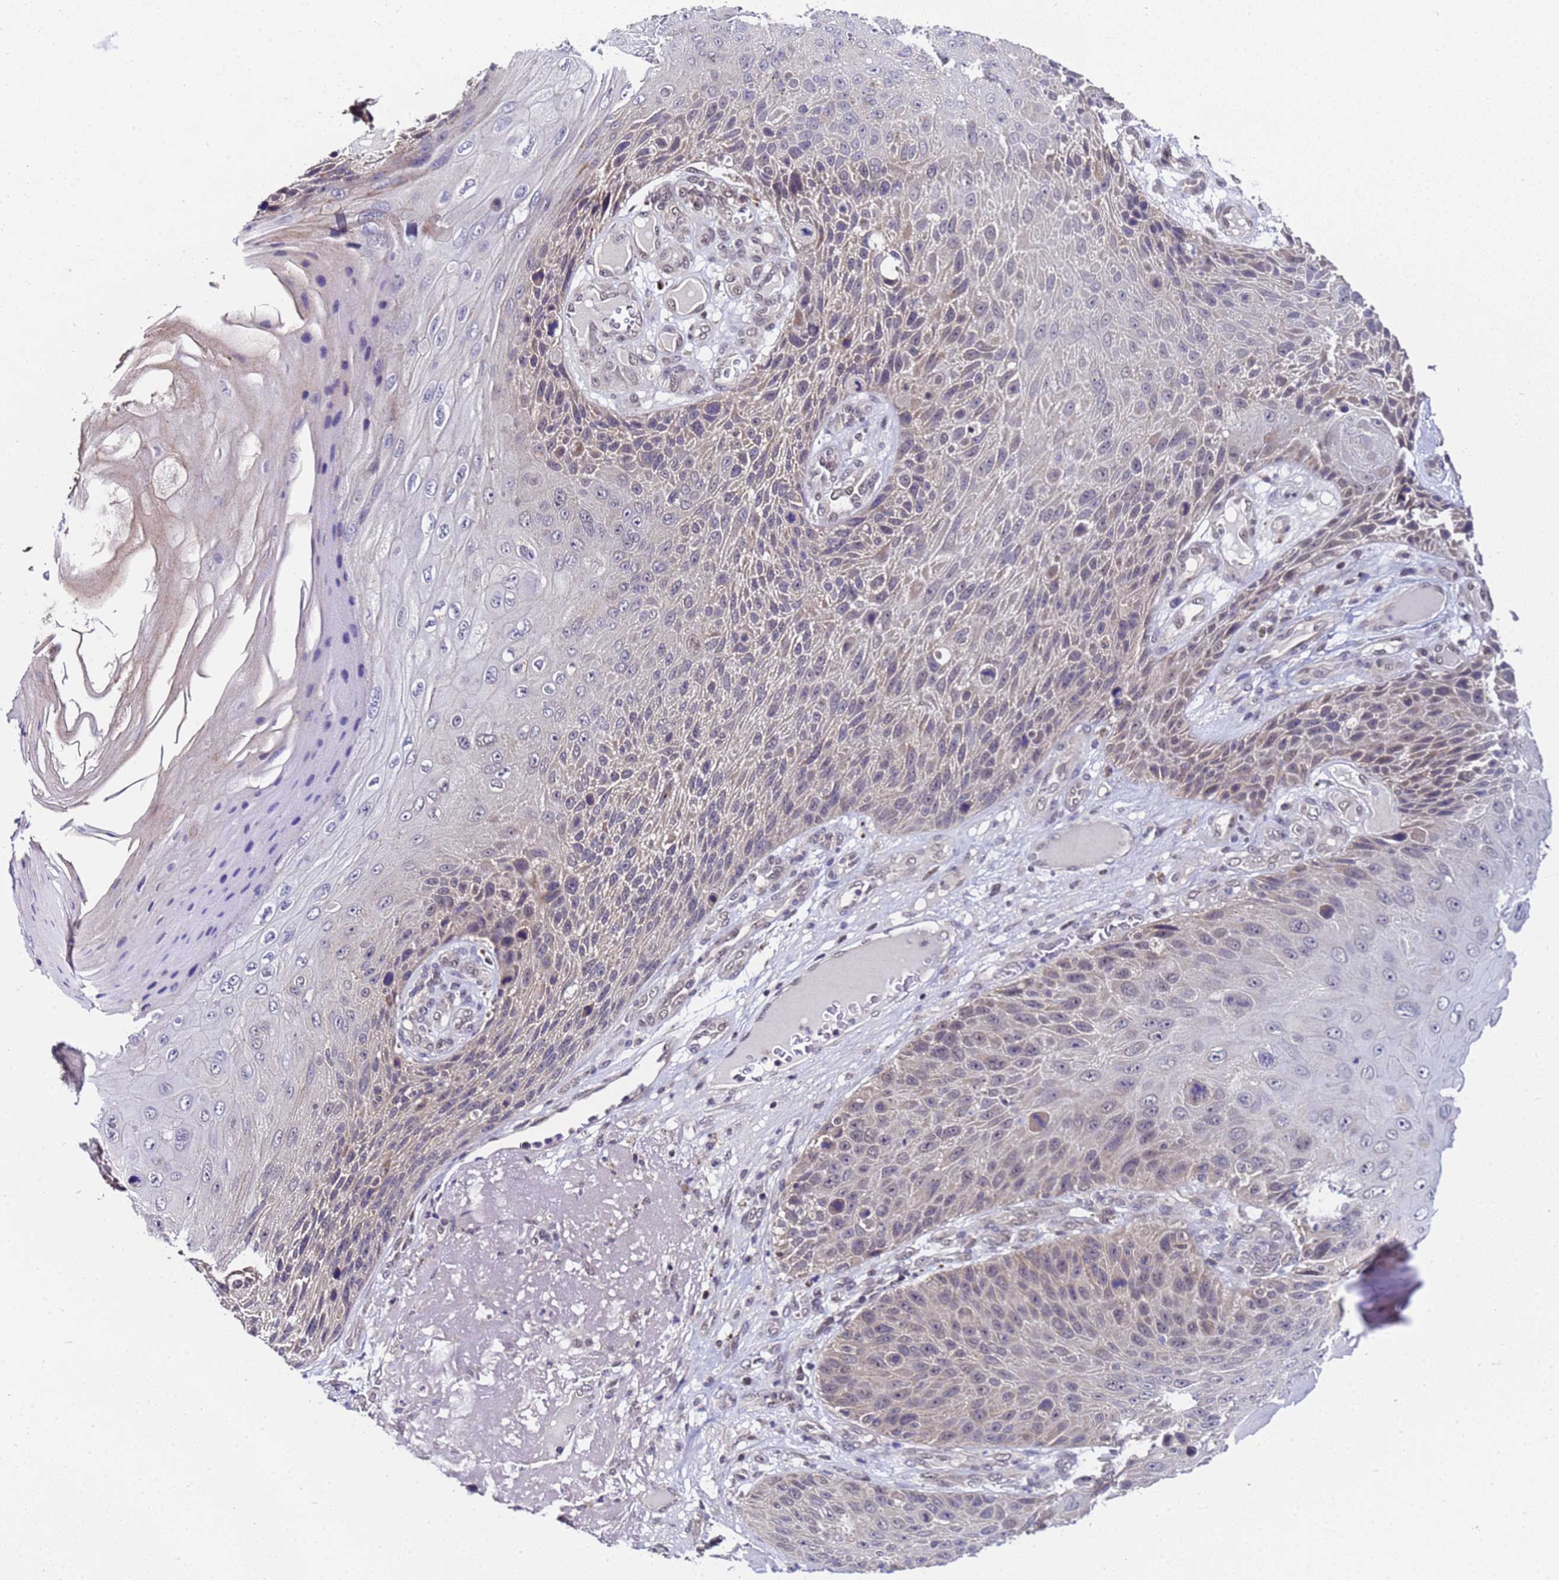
{"staining": {"intensity": "weak", "quantity": "25%-75%", "location": "cytoplasmic/membranous"}, "tissue": "skin cancer", "cell_type": "Tumor cells", "image_type": "cancer", "snomed": [{"axis": "morphology", "description": "Squamous cell carcinoma, NOS"}, {"axis": "topography", "description": "Skin"}], "caption": "This is a photomicrograph of immunohistochemistry (IHC) staining of skin cancer (squamous cell carcinoma), which shows weak expression in the cytoplasmic/membranous of tumor cells.", "gene": "ANAPC13", "patient": {"sex": "female", "age": 88}}